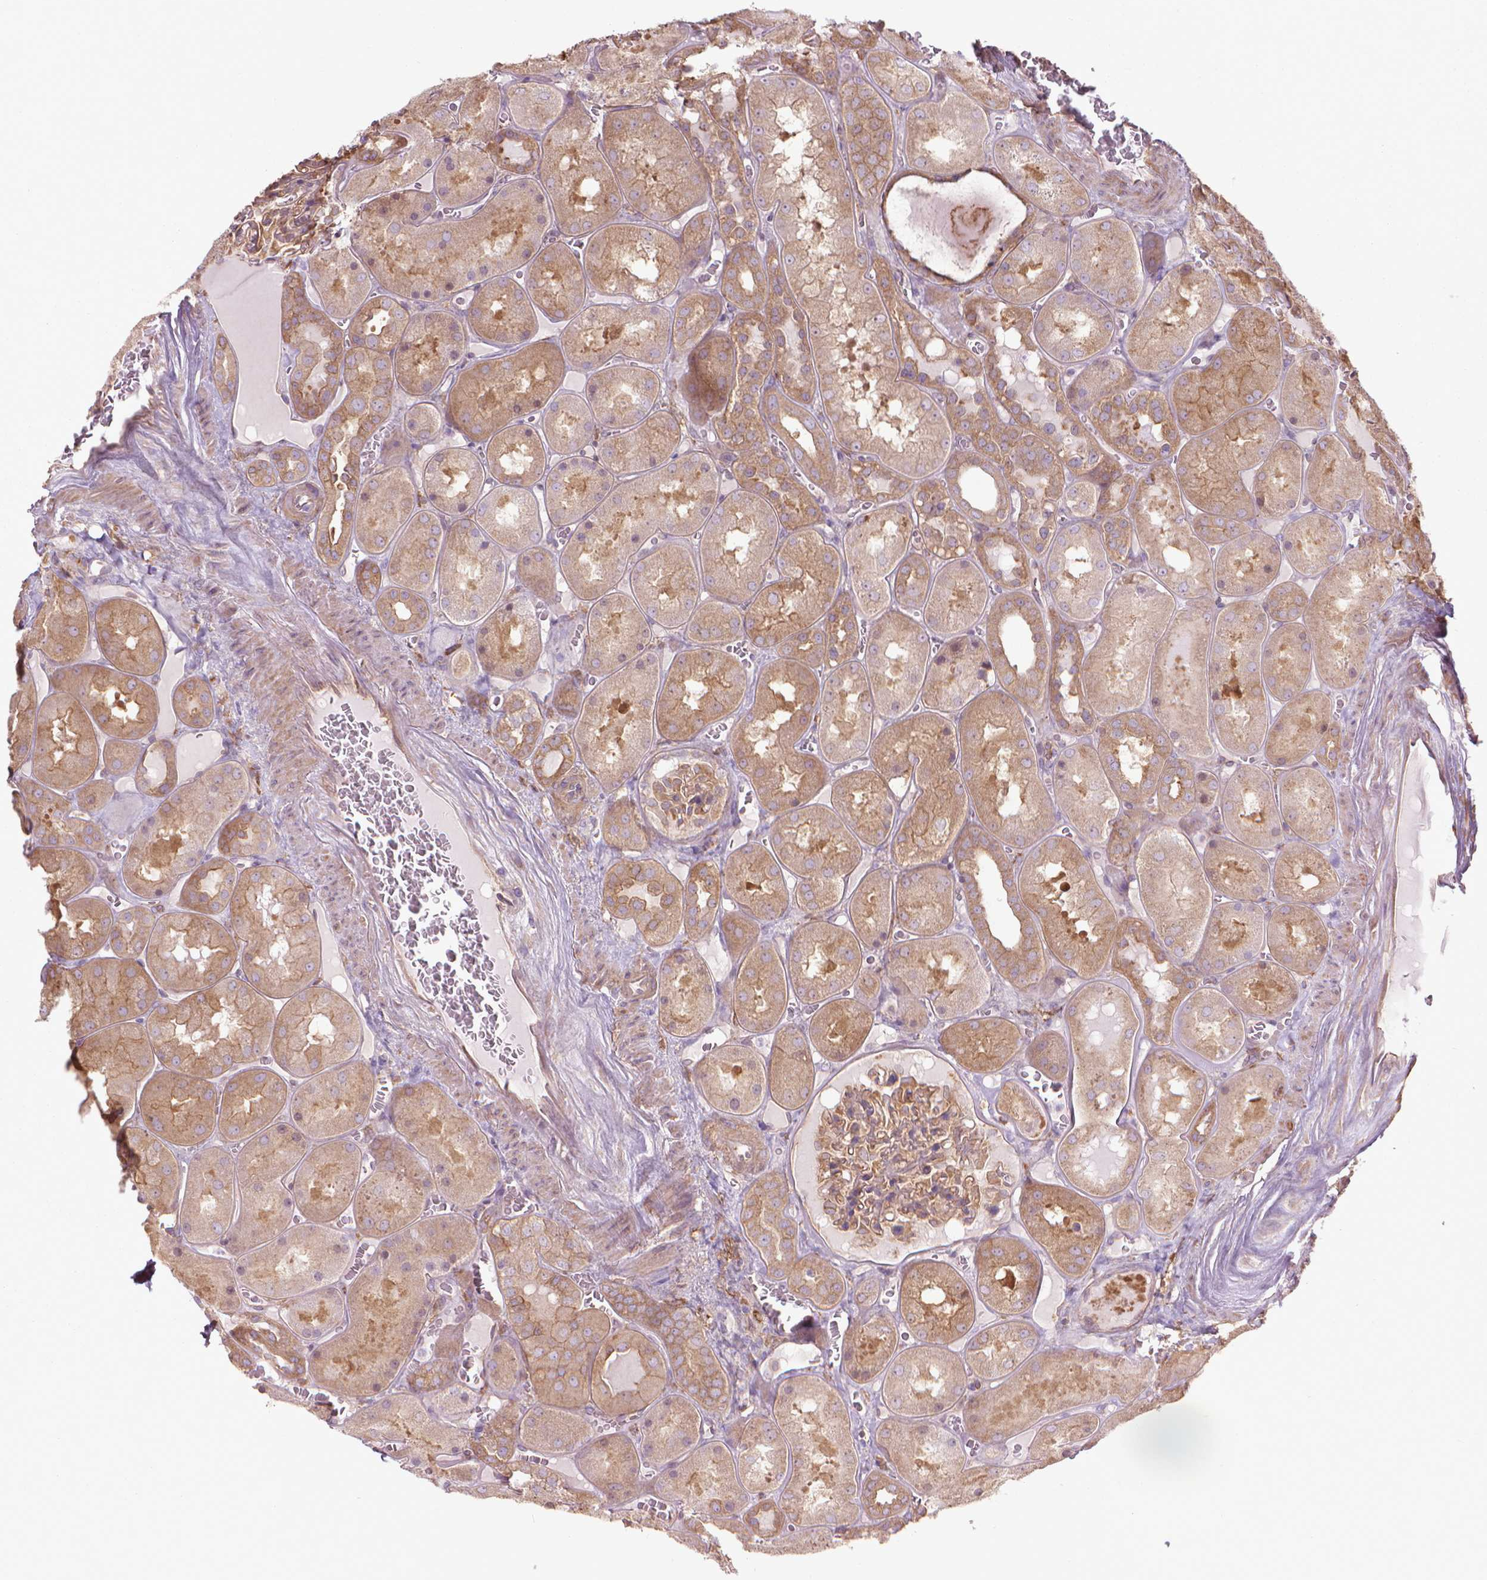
{"staining": {"intensity": "weak", "quantity": ">75%", "location": "cytoplasmic/membranous"}, "tissue": "kidney", "cell_type": "Cells in glomeruli", "image_type": "normal", "snomed": [{"axis": "morphology", "description": "Normal tissue, NOS"}, {"axis": "topography", "description": "Kidney"}], "caption": "Brown immunohistochemical staining in benign kidney displays weak cytoplasmic/membranous staining in about >75% of cells in glomeruli.", "gene": "CORO1B", "patient": {"sex": "male", "age": 73}}